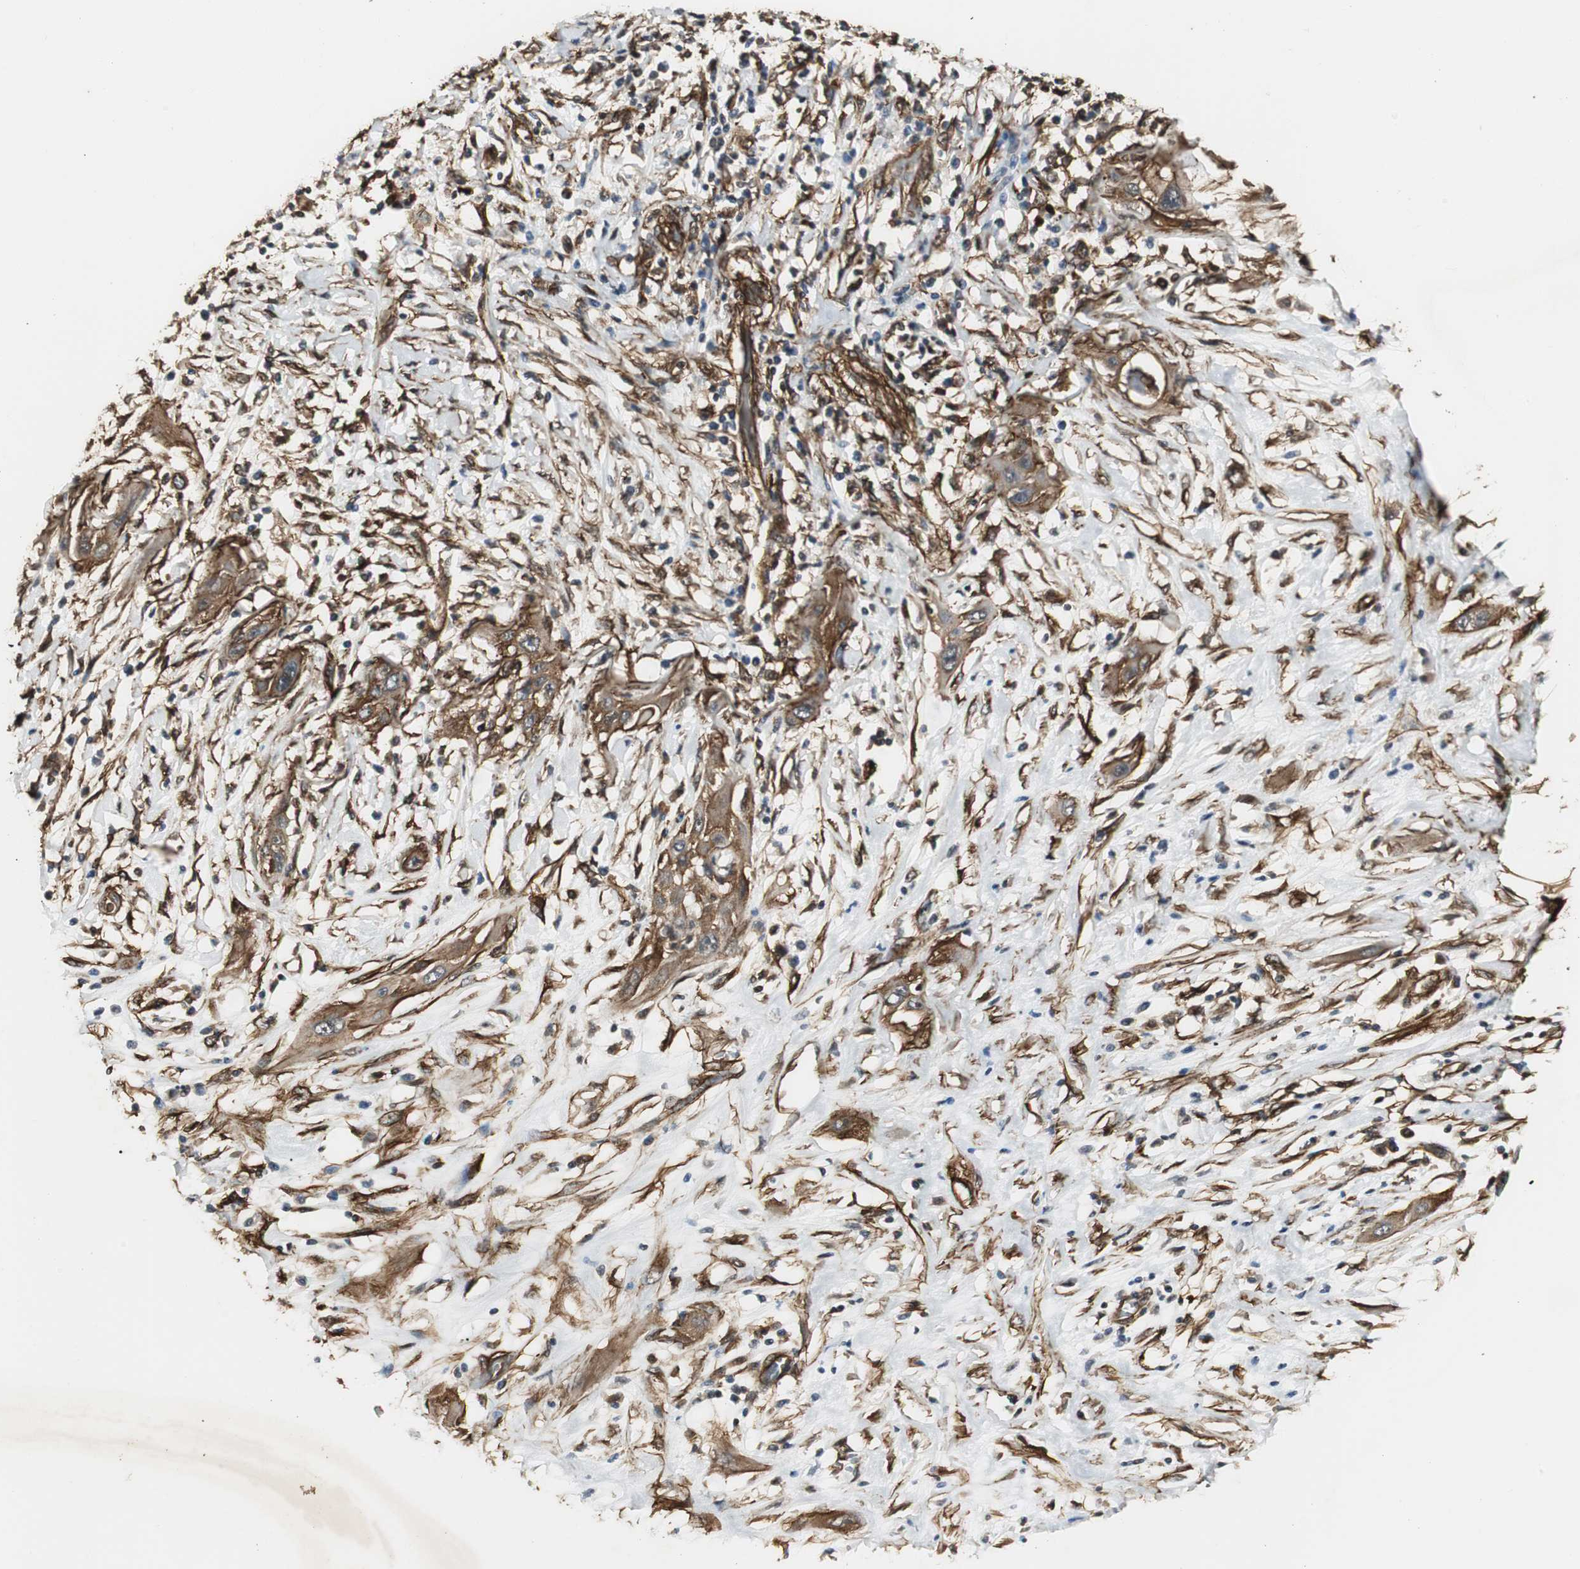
{"staining": {"intensity": "moderate", "quantity": ">75%", "location": "cytoplasmic/membranous"}, "tissue": "lung cancer", "cell_type": "Tumor cells", "image_type": "cancer", "snomed": [{"axis": "morphology", "description": "Squamous cell carcinoma, NOS"}, {"axis": "topography", "description": "Lung"}], "caption": "Human lung squamous cell carcinoma stained for a protein (brown) shows moderate cytoplasmic/membranous positive positivity in about >75% of tumor cells.", "gene": "PTPN11", "patient": {"sex": "female", "age": 47}}